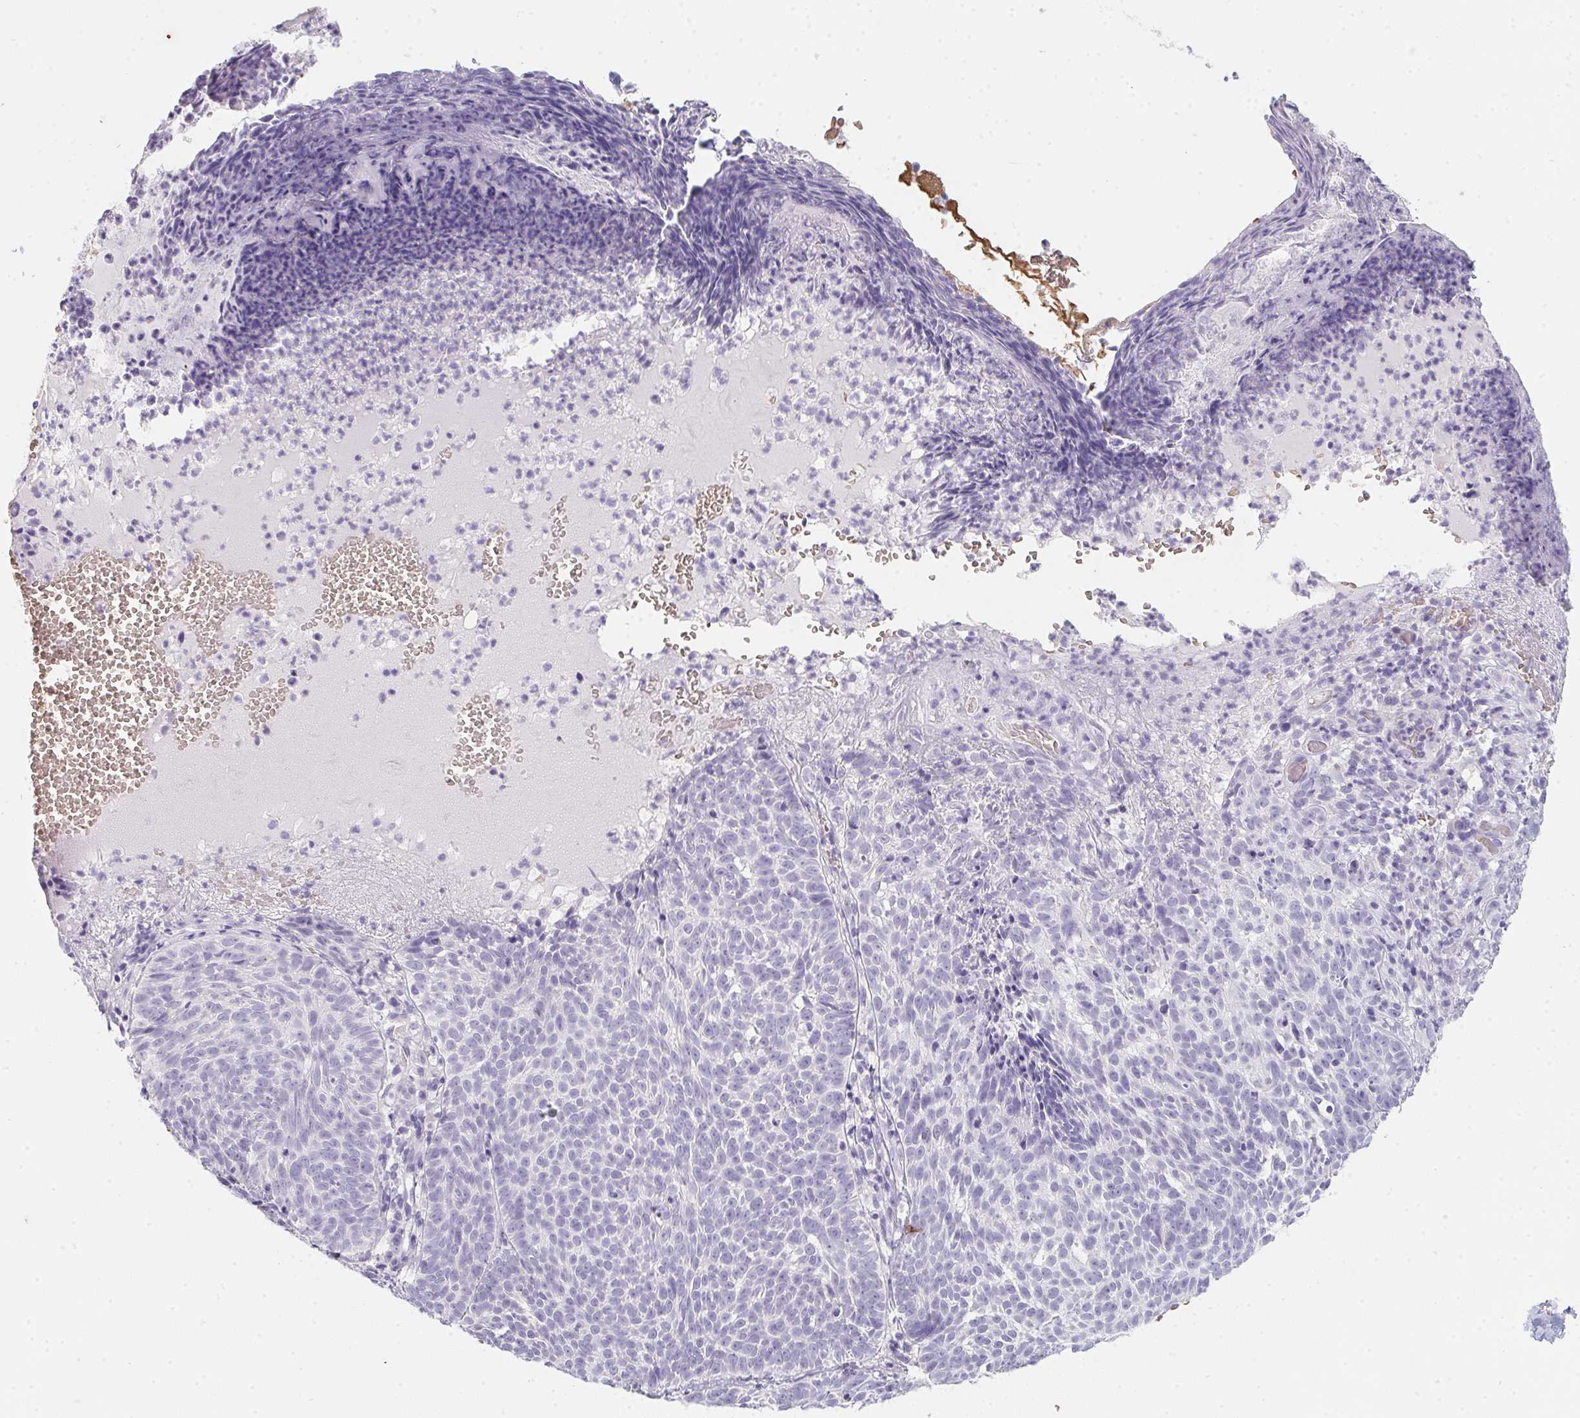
{"staining": {"intensity": "negative", "quantity": "none", "location": "none"}, "tissue": "skin cancer", "cell_type": "Tumor cells", "image_type": "cancer", "snomed": [{"axis": "morphology", "description": "Basal cell carcinoma"}, {"axis": "topography", "description": "Skin"}], "caption": "Immunohistochemistry of human skin cancer (basal cell carcinoma) shows no expression in tumor cells.", "gene": "DCD", "patient": {"sex": "male", "age": 90}}